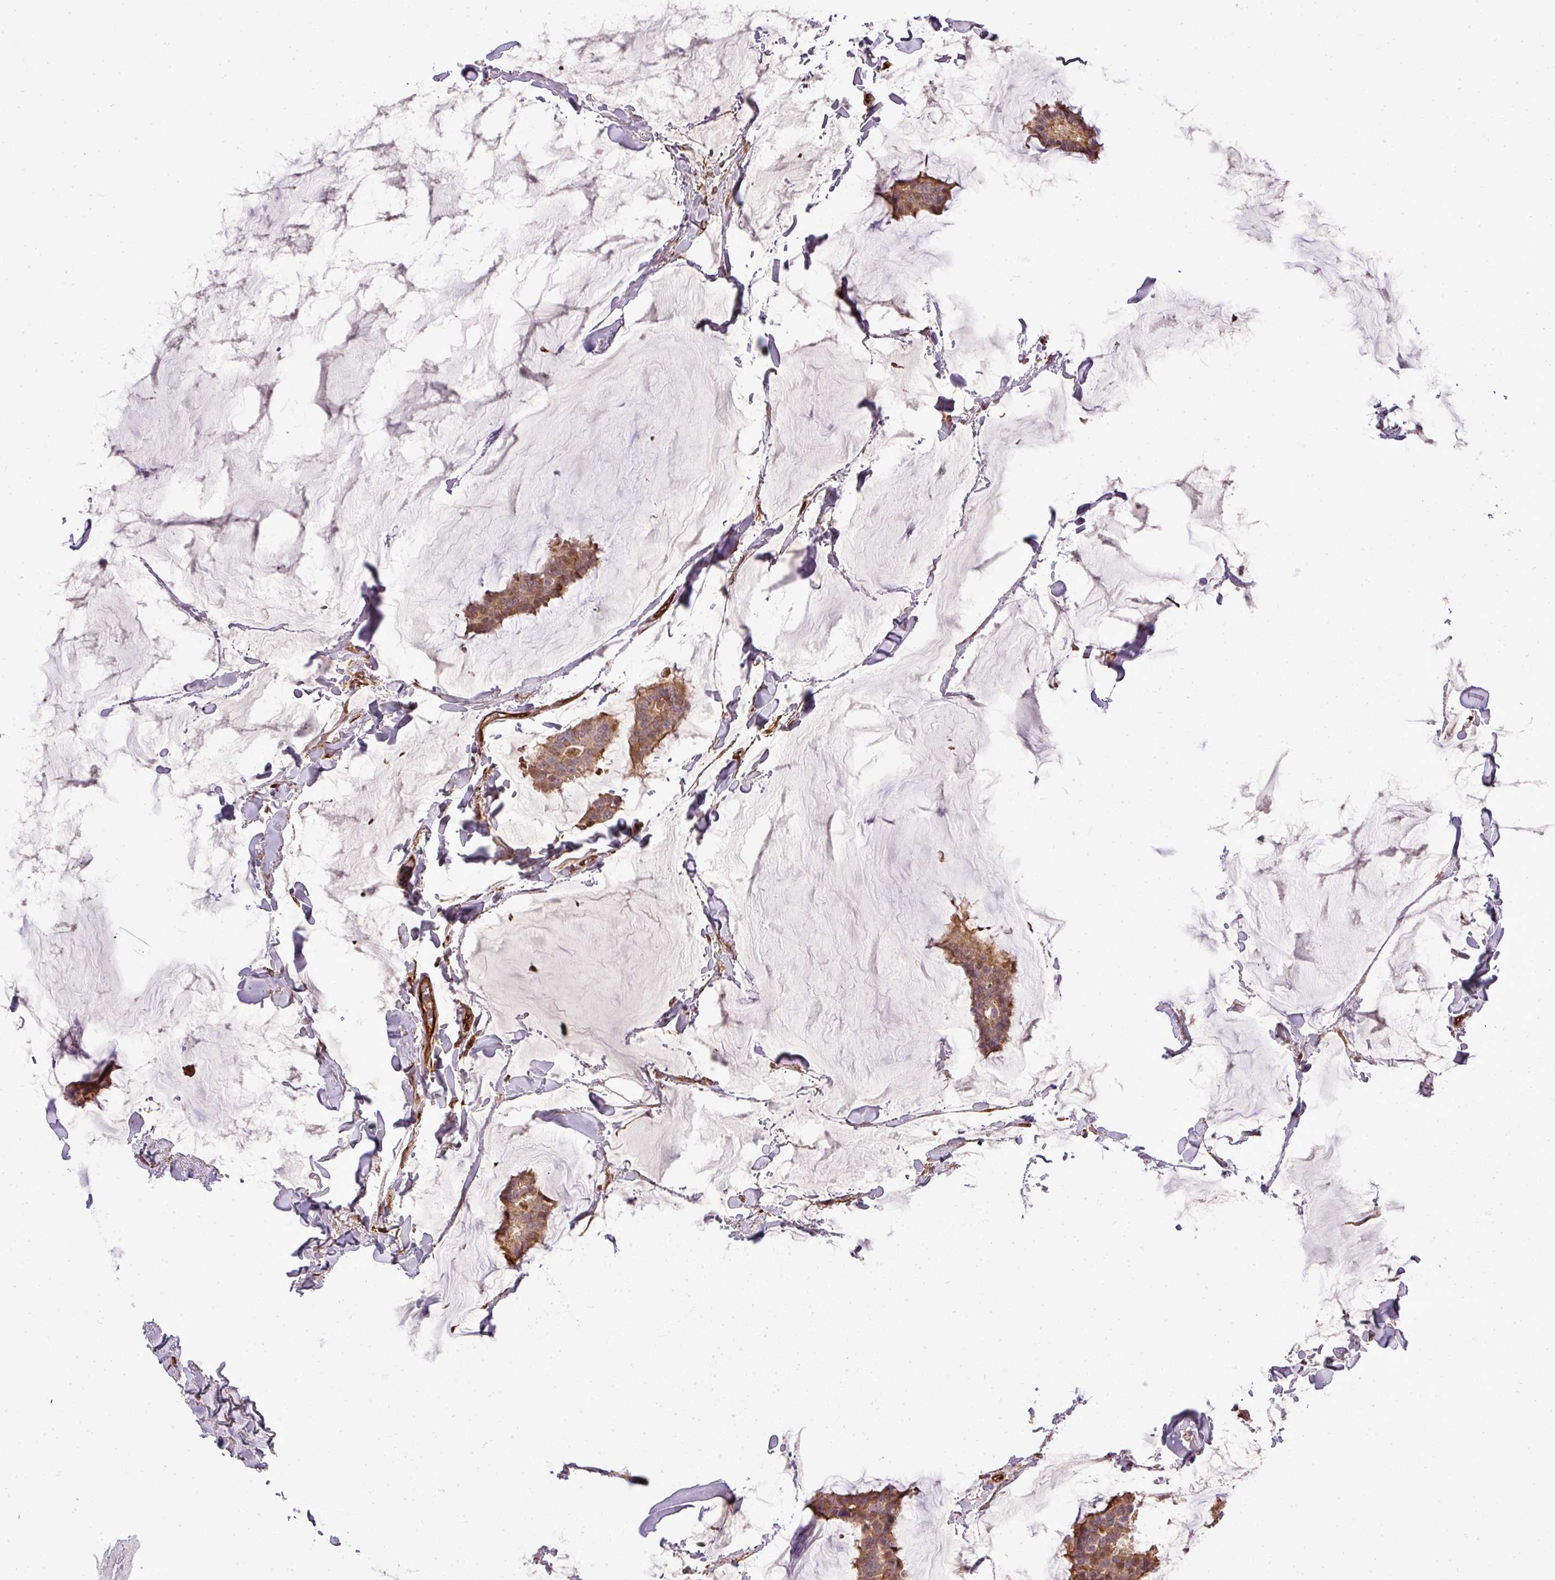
{"staining": {"intensity": "moderate", "quantity": ">75%", "location": "cytoplasmic/membranous"}, "tissue": "breast cancer", "cell_type": "Tumor cells", "image_type": "cancer", "snomed": [{"axis": "morphology", "description": "Duct carcinoma"}, {"axis": "topography", "description": "Breast"}], "caption": "Invasive ductal carcinoma (breast) tissue displays moderate cytoplasmic/membranous expression in approximately >75% of tumor cells", "gene": "PDRG1", "patient": {"sex": "female", "age": 93}}